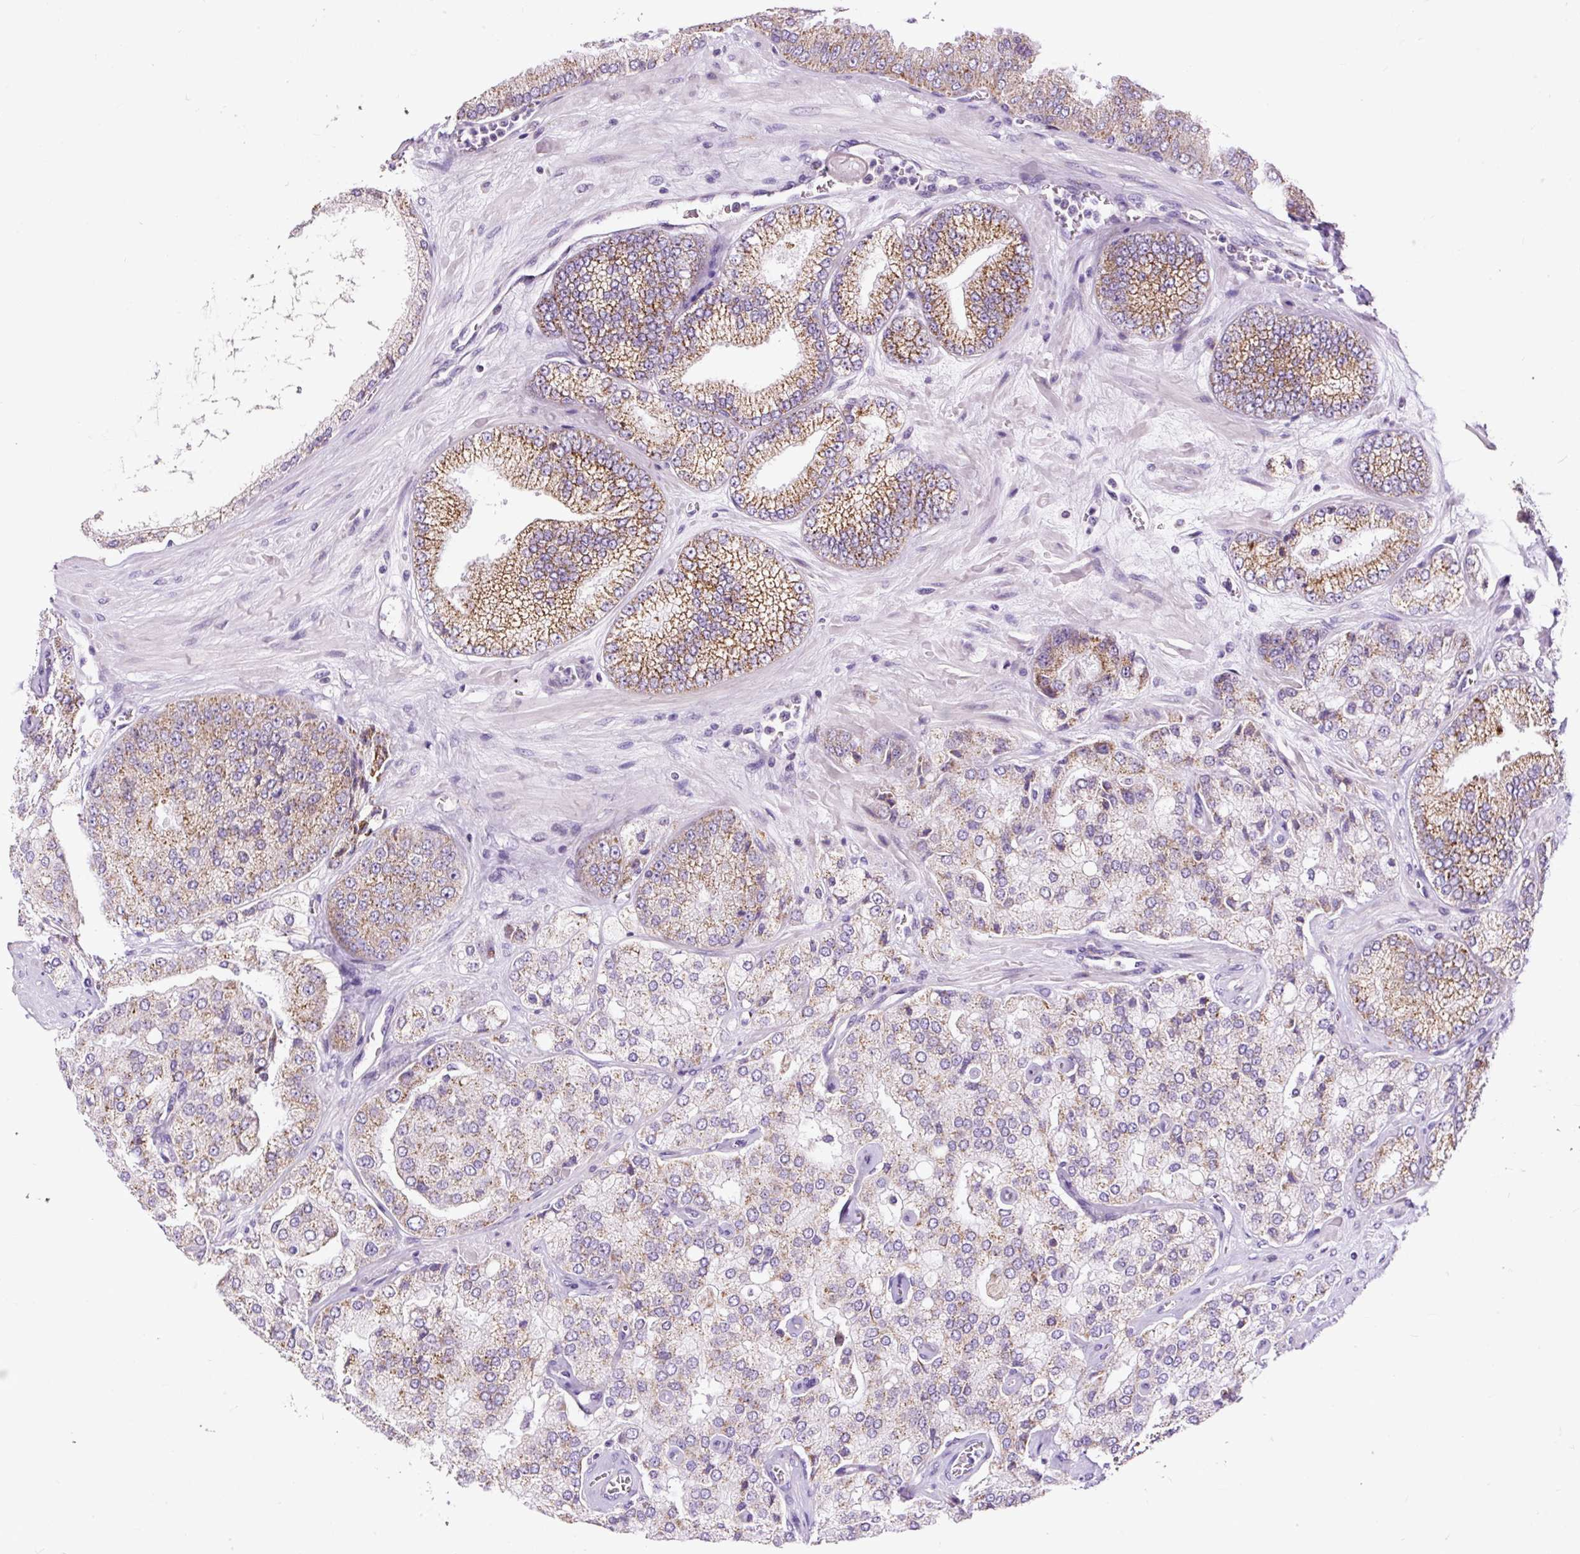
{"staining": {"intensity": "moderate", "quantity": "25%-75%", "location": "cytoplasmic/membranous"}, "tissue": "prostate cancer", "cell_type": "Tumor cells", "image_type": "cancer", "snomed": [{"axis": "morphology", "description": "Adenocarcinoma, High grade"}, {"axis": "topography", "description": "Prostate"}], "caption": "Immunohistochemistry (DAB (3,3'-diaminobenzidine)) staining of human prostate cancer (adenocarcinoma (high-grade)) shows moderate cytoplasmic/membranous protein staining in approximately 25%-75% of tumor cells.", "gene": "FMC1", "patient": {"sex": "male", "age": 68}}